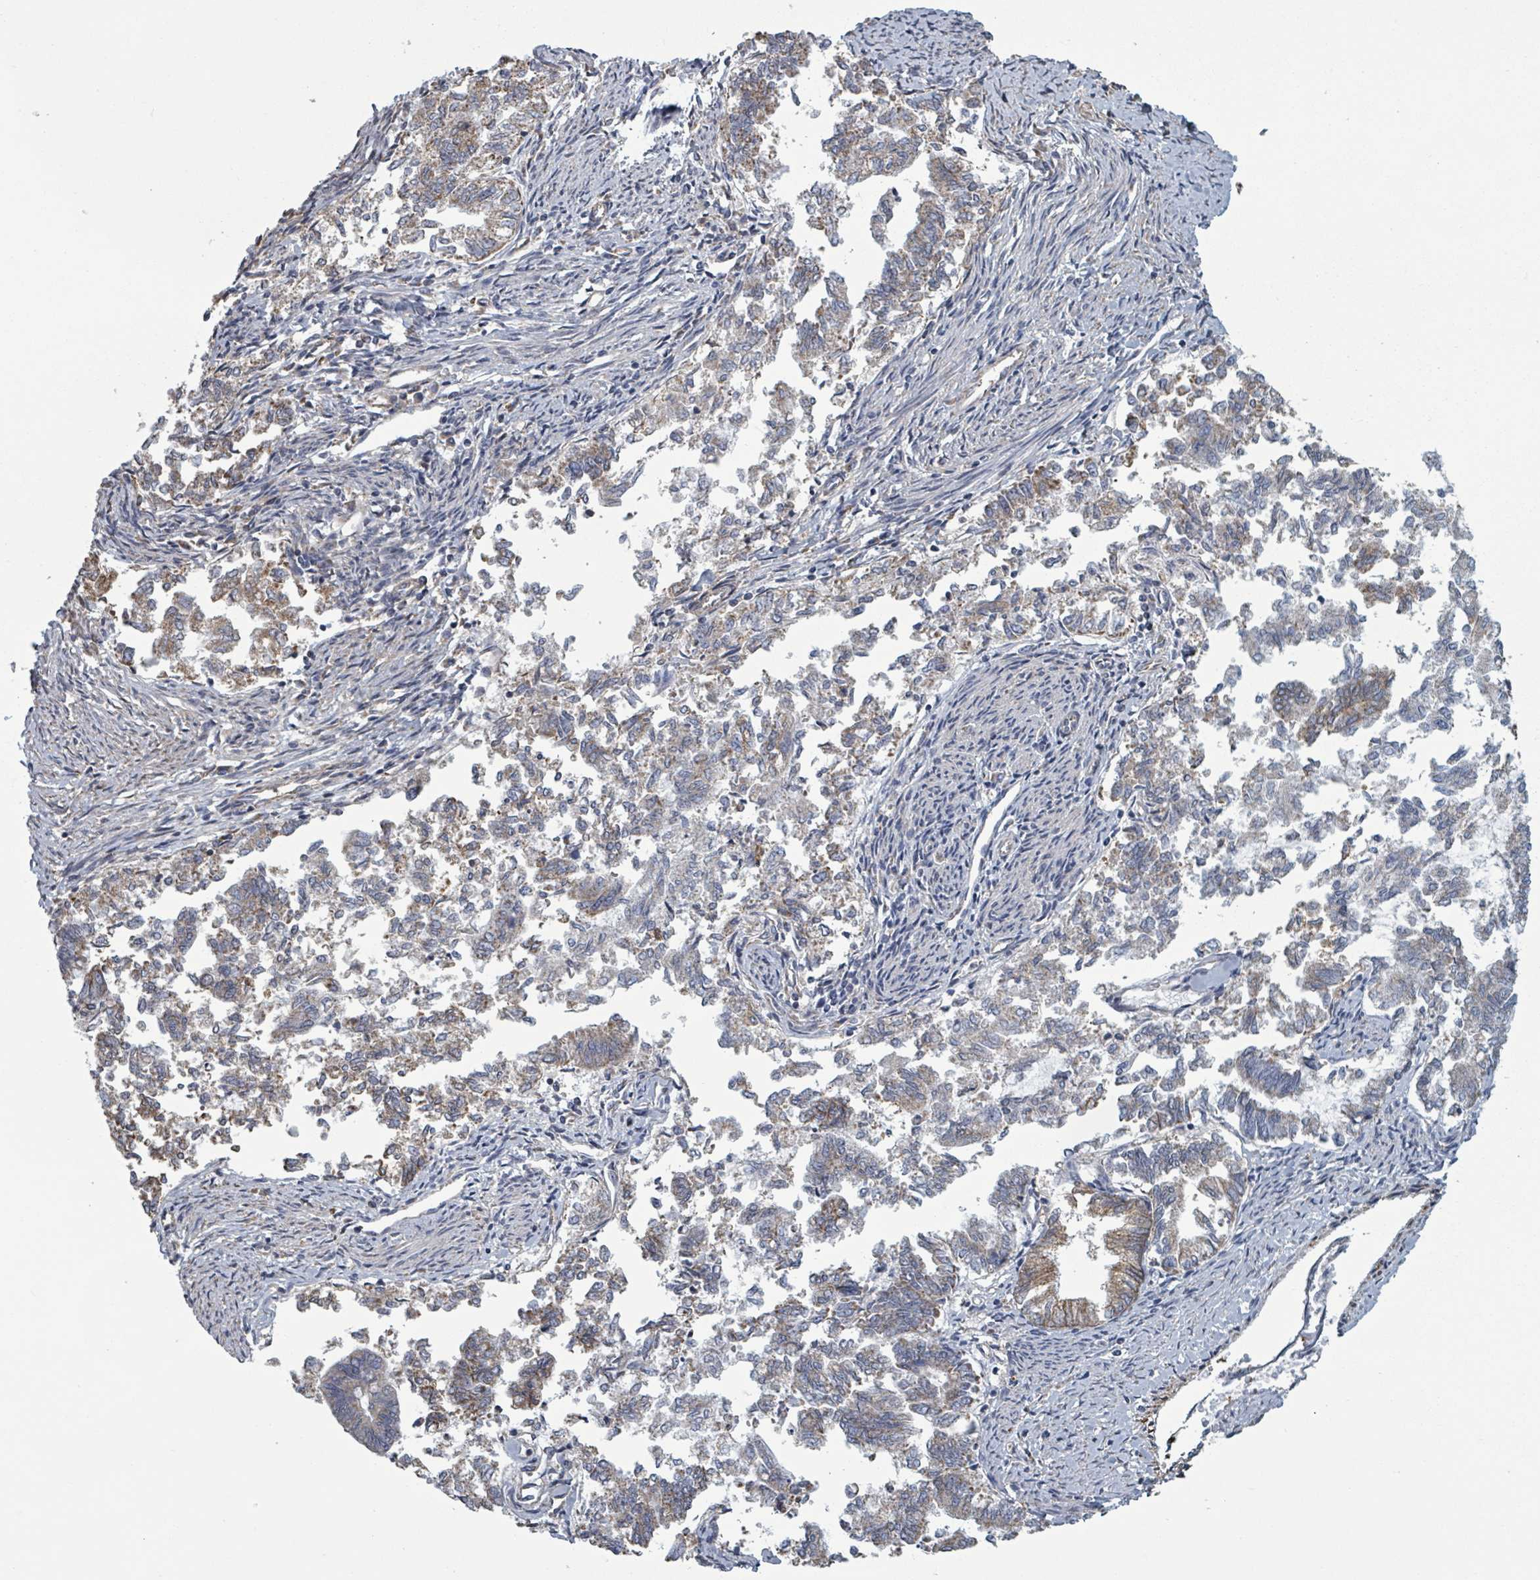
{"staining": {"intensity": "moderate", "quantity": "<25%", "location": "cytoplasmic/membranous"}, "tissue": "endometrial cancer", "cell_type": "Tumor cells", "image_type": "cancer", "snomed": [{"axis": "morphology", "description": "Adenocarcinoma, NOS"}, {"axis": "topography", "description": "Endometrium"}], "caption": "Immunohistochemical staining of adenocarcinoma (endometrial) demonstrates low levels of moderate cytoplasmic/membranous staining in about <25% of tumor cells.", "gene": "ADCK1", "patient": {"sex": "female", "age": 79}}